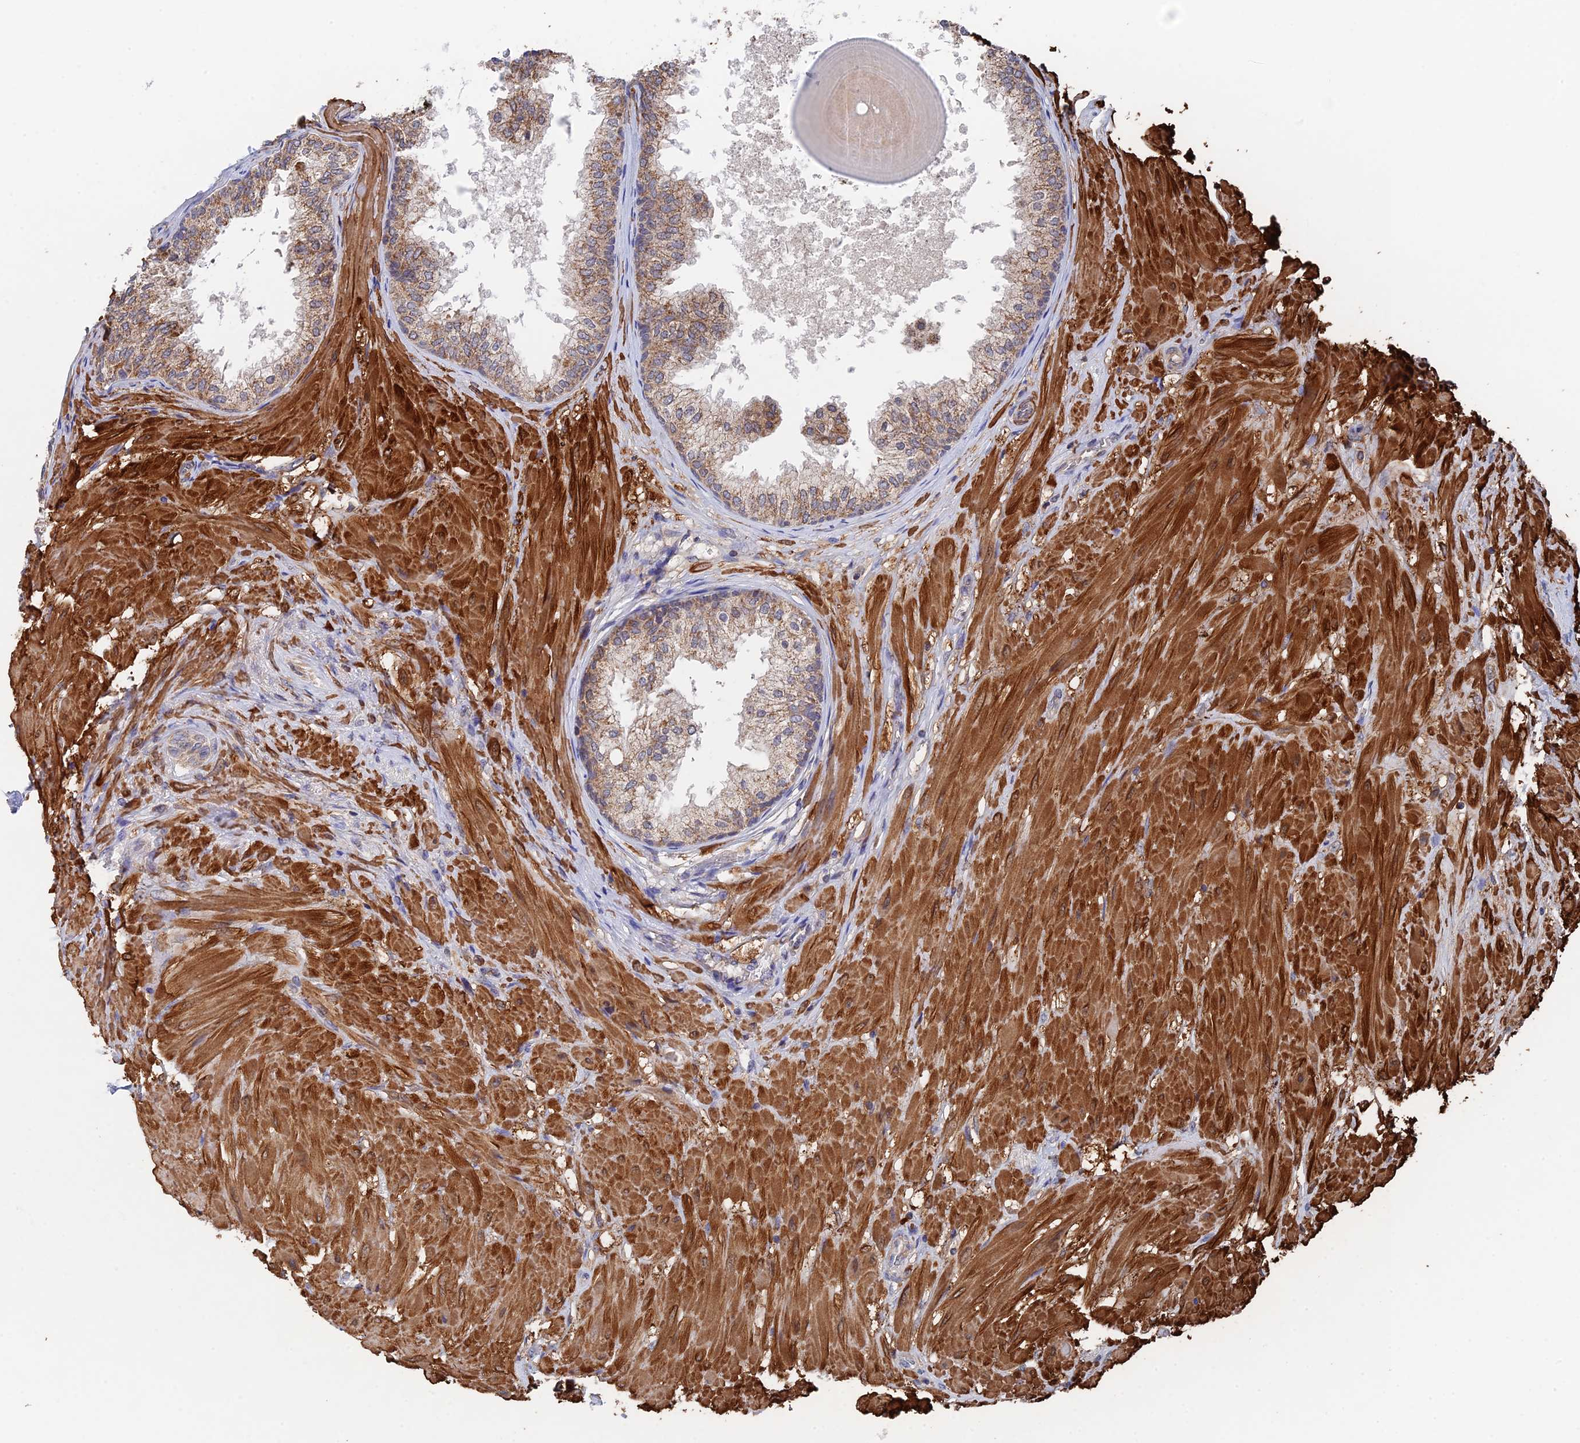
{"staining": {"intensity": "moderate", "quantity": "25%-75%", "location": "cytoplasmic/membranous"}, "tissue": "prostate", "cell_type": "Glandular cells", "image_type": "normal", "snomed": [{"axis": "morphology", "description": "Normal tissue, NOS"}, {"axis": "topography", "description": "Prostate"}], "caption": "This micrograph demonstrates immunohistochemistry (IHC) staining of benign prostate, with medium moderate cytoplasmic/membranous staining in about 25%-75% of glandular cells.", "gene": "ZNF320", "patient": {"sex": "male", "age": 48}}